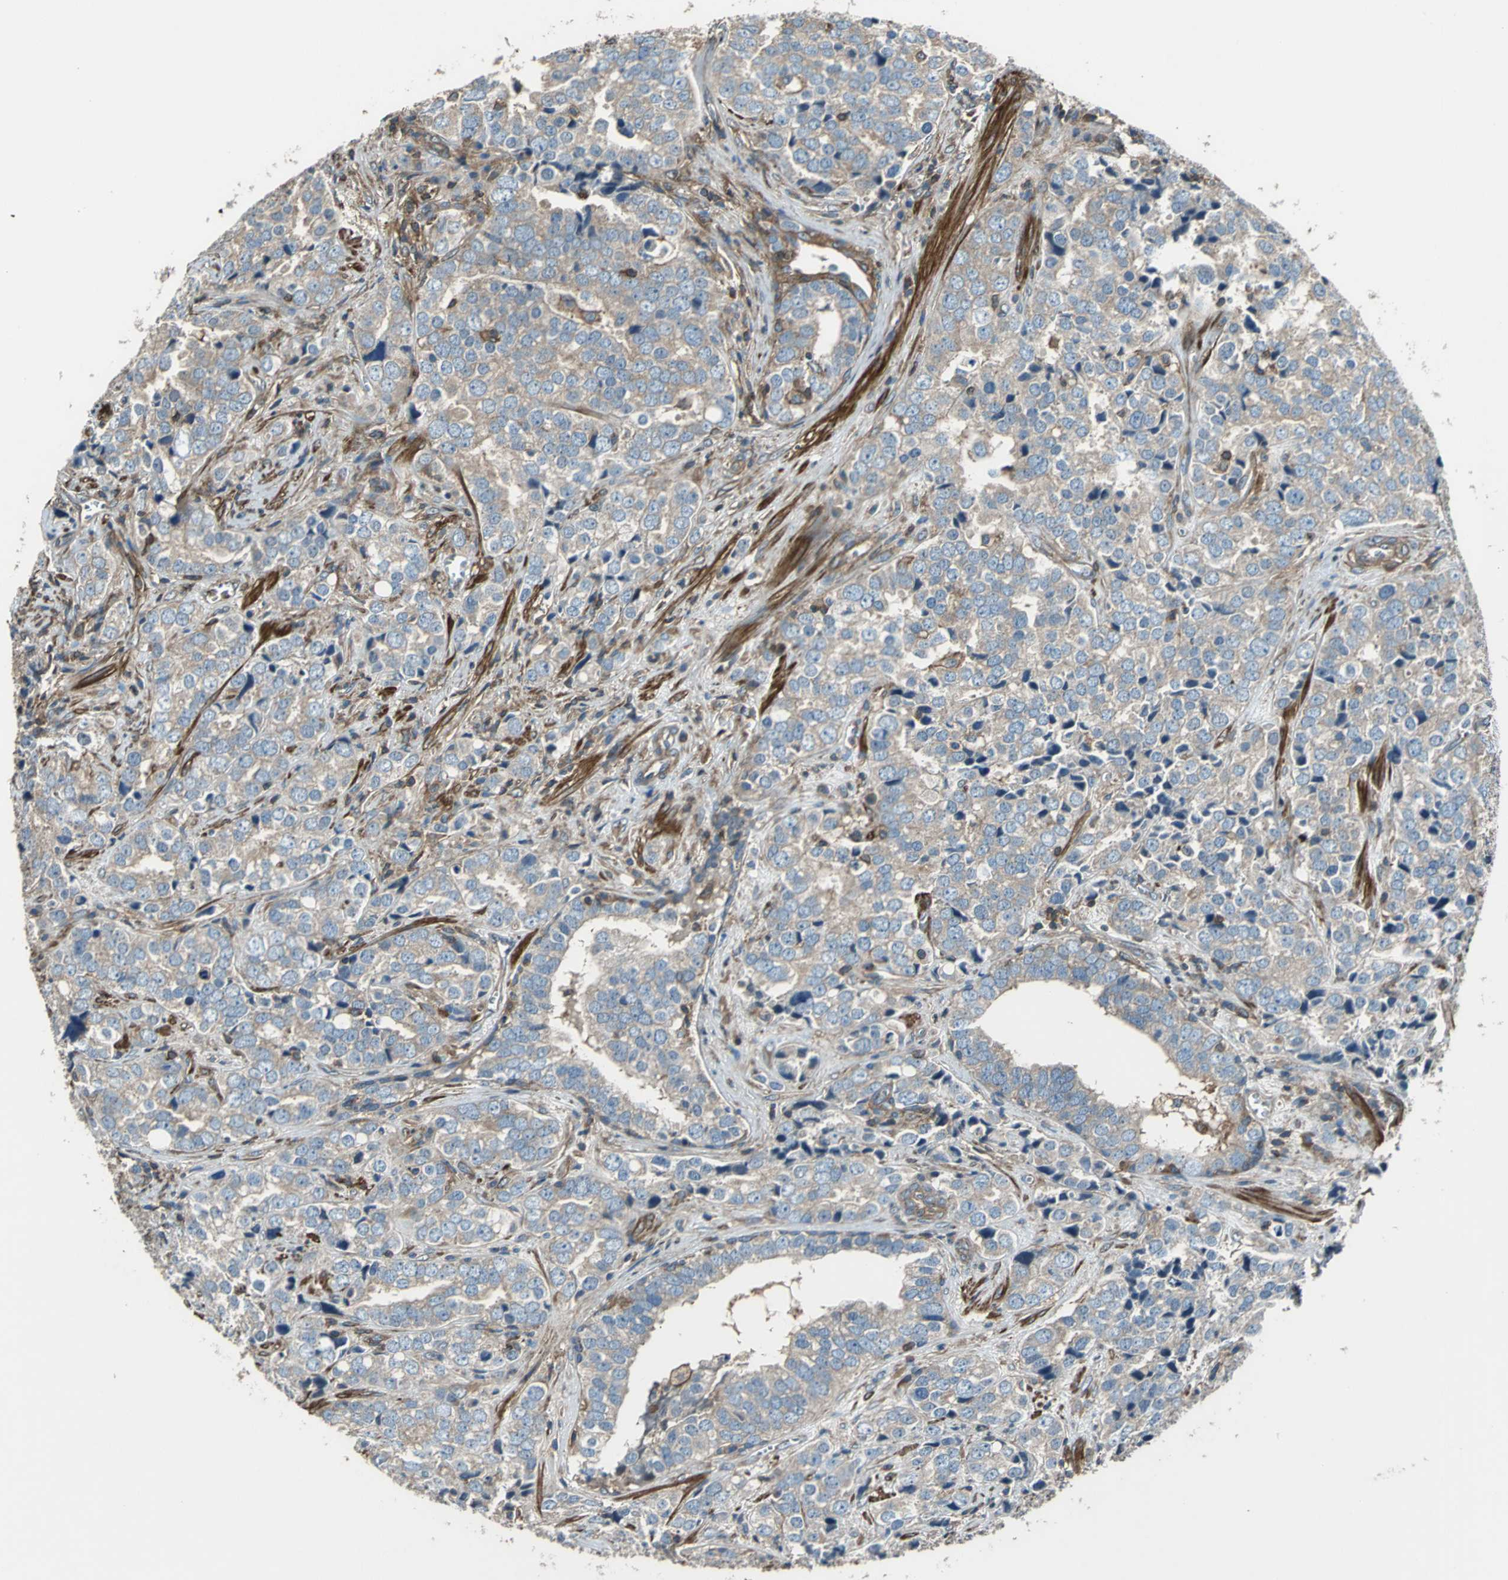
{"staining": {"intensity": "moderate", "quantity": ">75%", "location": "cytoplasmic/membranous"}, "tissue": "prostate cancer", "cell_type": "Tumor cells", "image_type": "cancer", "snomed": [{"axis": "morphology", "description": "Adenocarcinoma, High grade"}, {"axis": "topography", "description": "Prostate"}], "caption": "Human prostate cancer stained with a protein marker exhibits moderate staining in tumor cells.", "gene": "PARVA", "patient": {"sex": "male", "age": 71}}